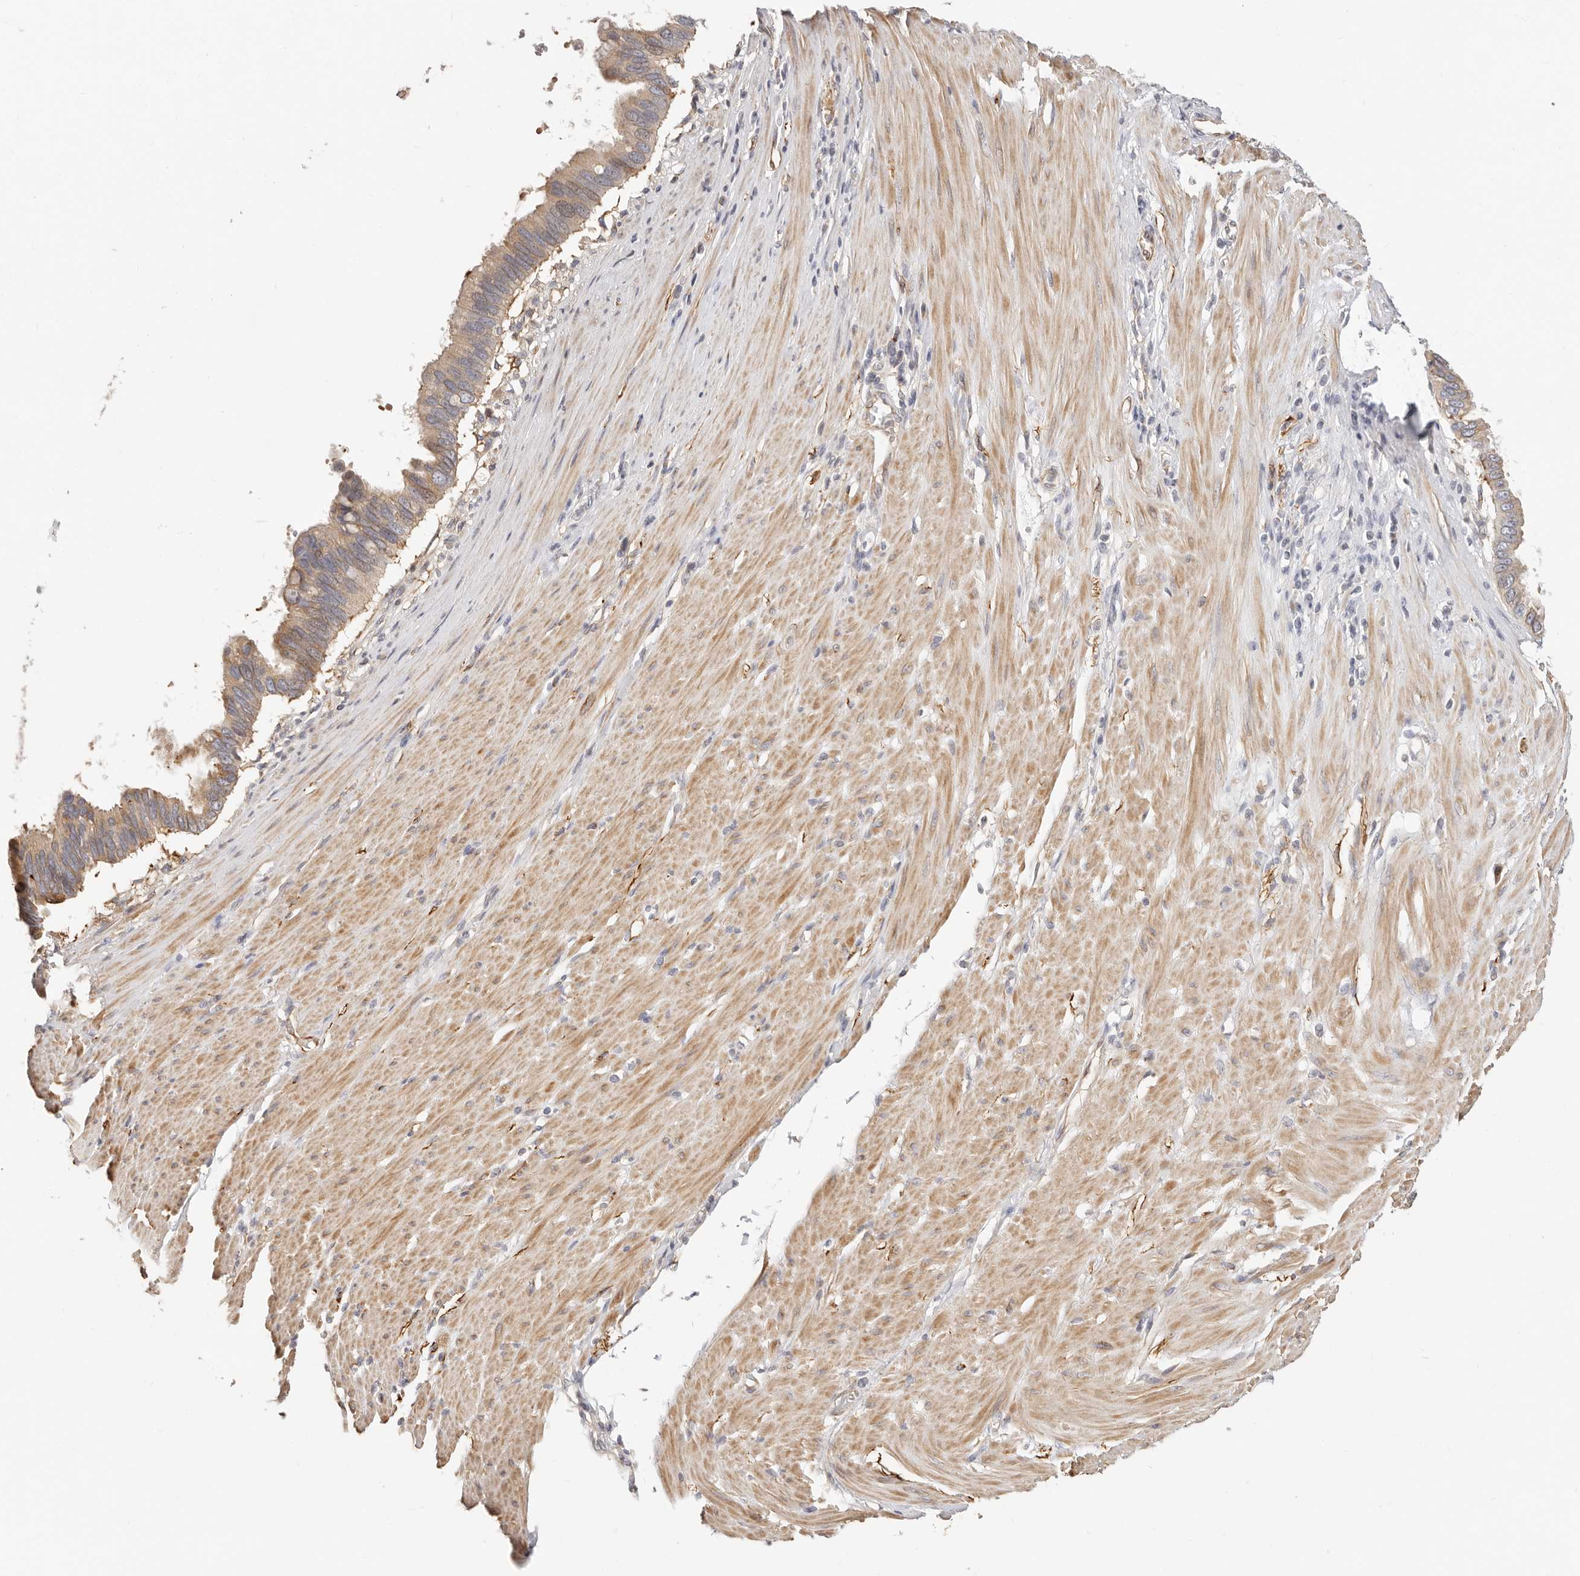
{"staining": {"intensity": "moderate", "quantity": "25%-75%", "location": "cytoplasmic/membranous"}, "tissue": "pancreatic cancer", "cell_type": "Tumor cells", "image_type": "cancer", "snomed": [{"axis": "morphology", "description": "Adenocarcinoma, NOS"}, {"axis": "topography", "description": "Pancreas"}], "caption": "The photomicrograph exhibits a brown stain indicating the presence of a protein in the cytoplasmic/membranous of tumor cells in pancreatic adenocarcinoma.", "gene": "DTNBP1", "patient": {"sex": "female", "age": 56}}